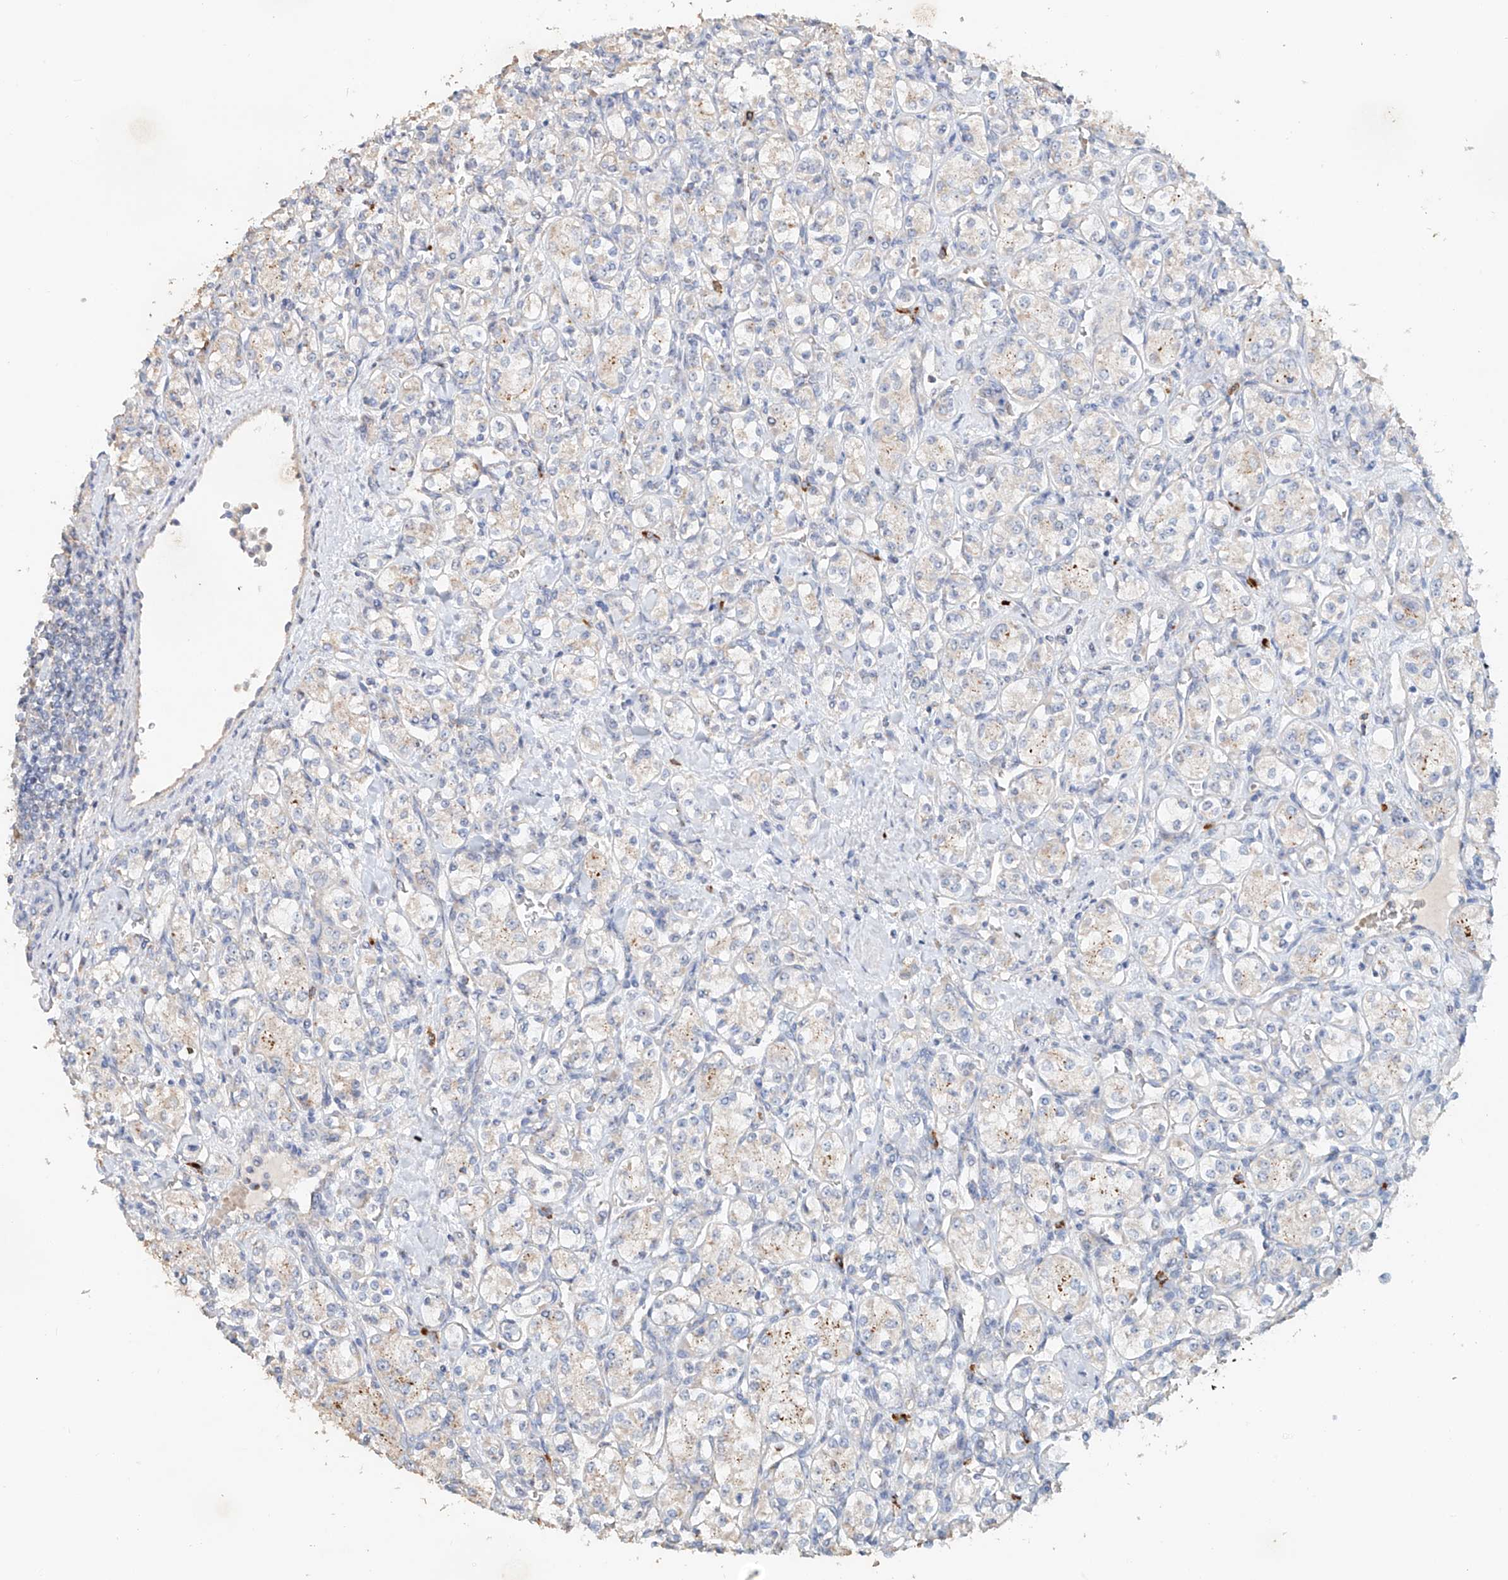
{"staining": {"intensity": "weak", "quantity": "<25%", "location": "cytoplasmic/membranous"}, "tissue": "renal cancer", "cell_type": "Tumor cells", "image_type": "cancer", "snomed": [{"axis": "morphology", "description": "Adenocarcinoma, NOS"}, {"axis": "topography", "description": "Kidney"}], "caption": "Adenocarcinoma (renal) stained for a protein using IHC displays no positivity tumor cells.", "gene": "TRIM47", "patient": {"sex": "male", "age": 77}}